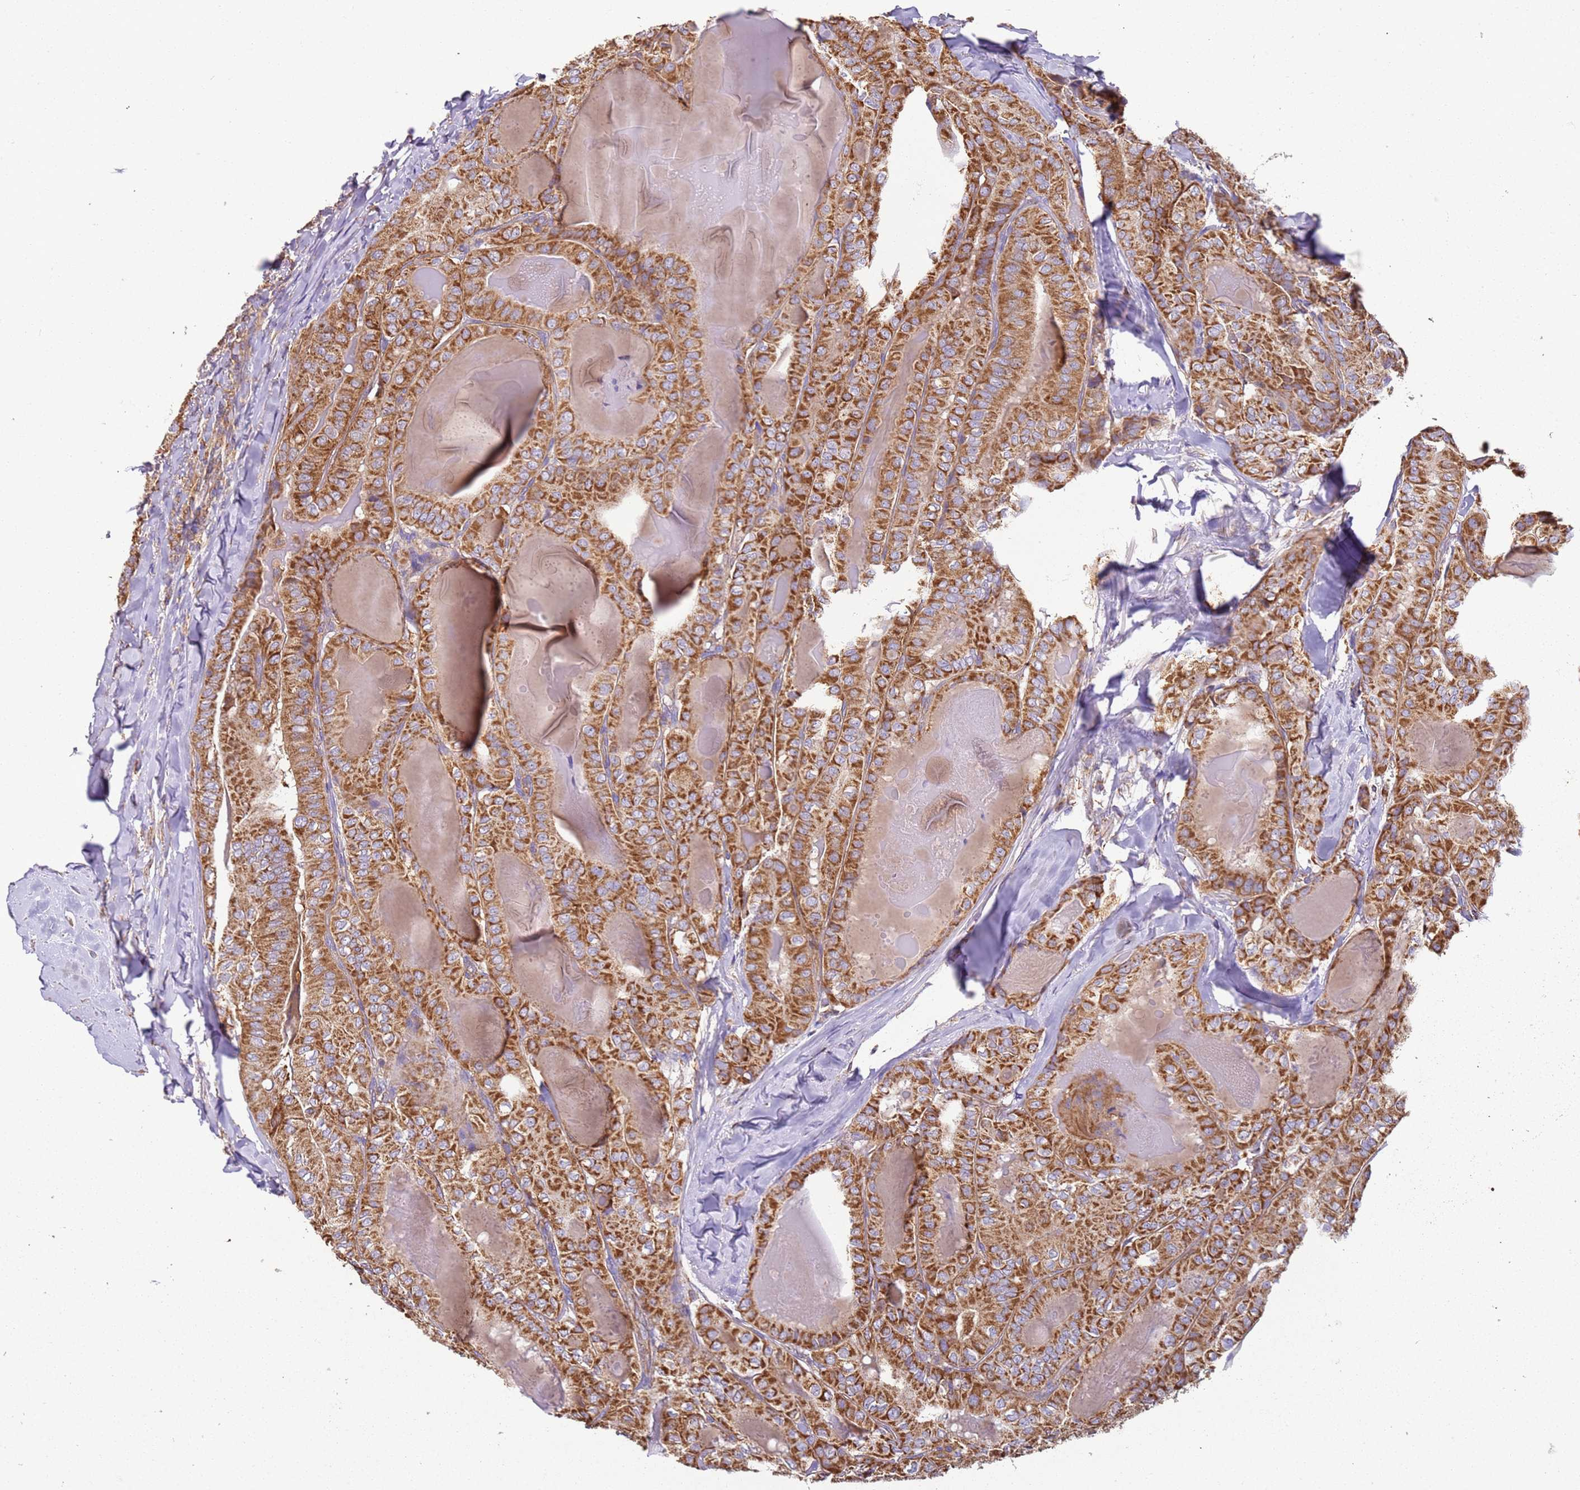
{"staining": {"intensity": "strong", "quantity": ">75%", "location": "cytoplasmic/membranous"}, "tissue": "thyroid cancer", "cell_type": "Tumor cells", "image_type": "cancer", "snomed": [{"axis": "morphology", "description": "Papillary adenocarcinoma, NOS"}, {"axis": "topography", "description": "Thyroid gland"}], "caption": "Protein positivity by immunohistochemistry (IHC) displays strong cytoplasmic/membranous expression in about >75% of tumor cells in thyroid cancer (papillary adenocarcinoma).", "gene": "RMND5A", "patient": {"sex": "female", "age": 68}}